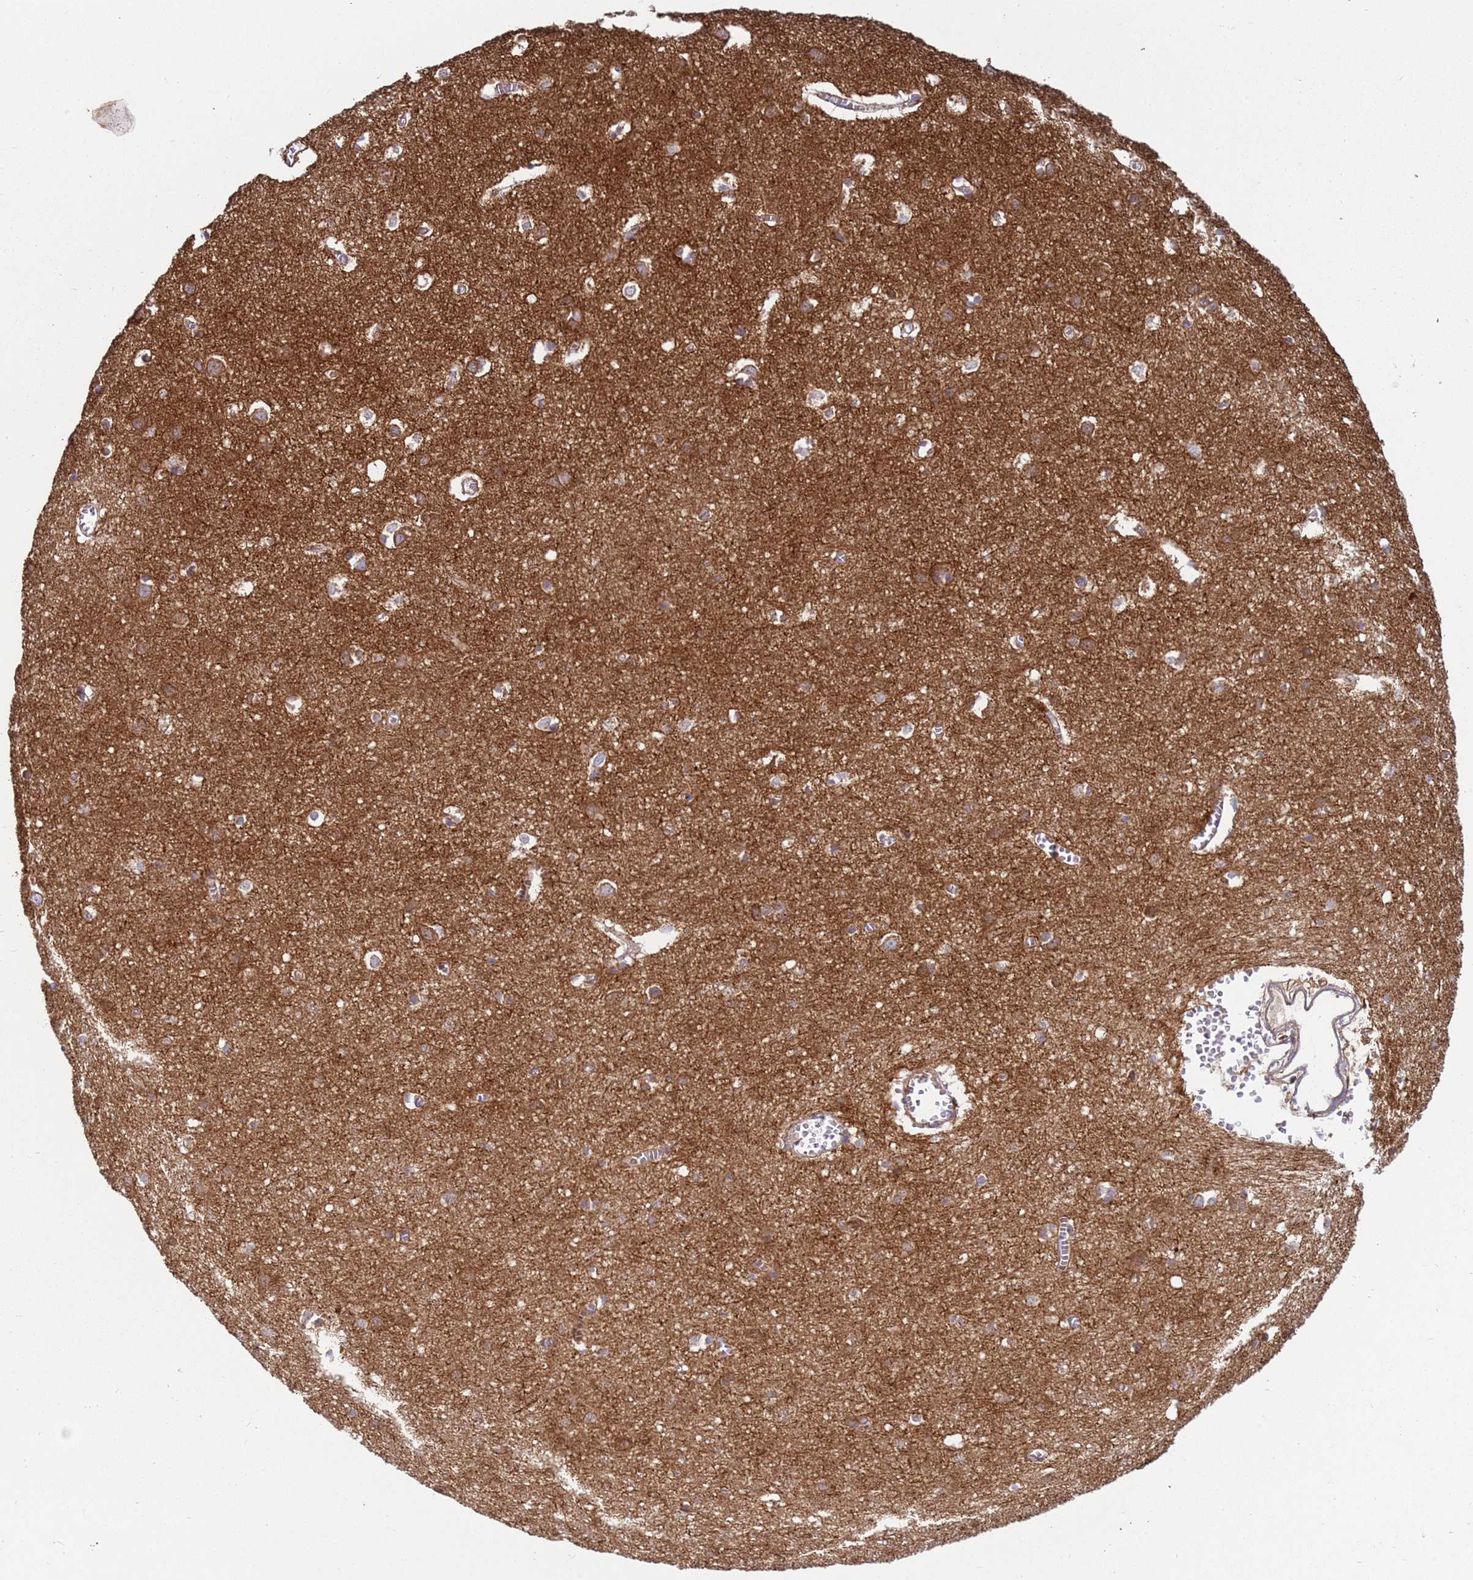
{"staining": {"intensity": "moderate", "quantity": ">75%", "location": "cytoplasmic/membranous"}, "tissue": "cerebral cortex", "cell_type": "Endothelial cells", "image_type": "normal", "snomed": [{"axis": "morphology", "description": "Normal tissue, NOS"}, {"axis": "topography", "description": "Cerebral cortex"}], "caption": "Endothelial cells demonstrate medium levels of moderate cytoplasmic/membranous positivity in about >75% of cells in benign human cerebral cortex.", "gene": "FBXO33", "patient": {"sex": "female", "age": 64}}